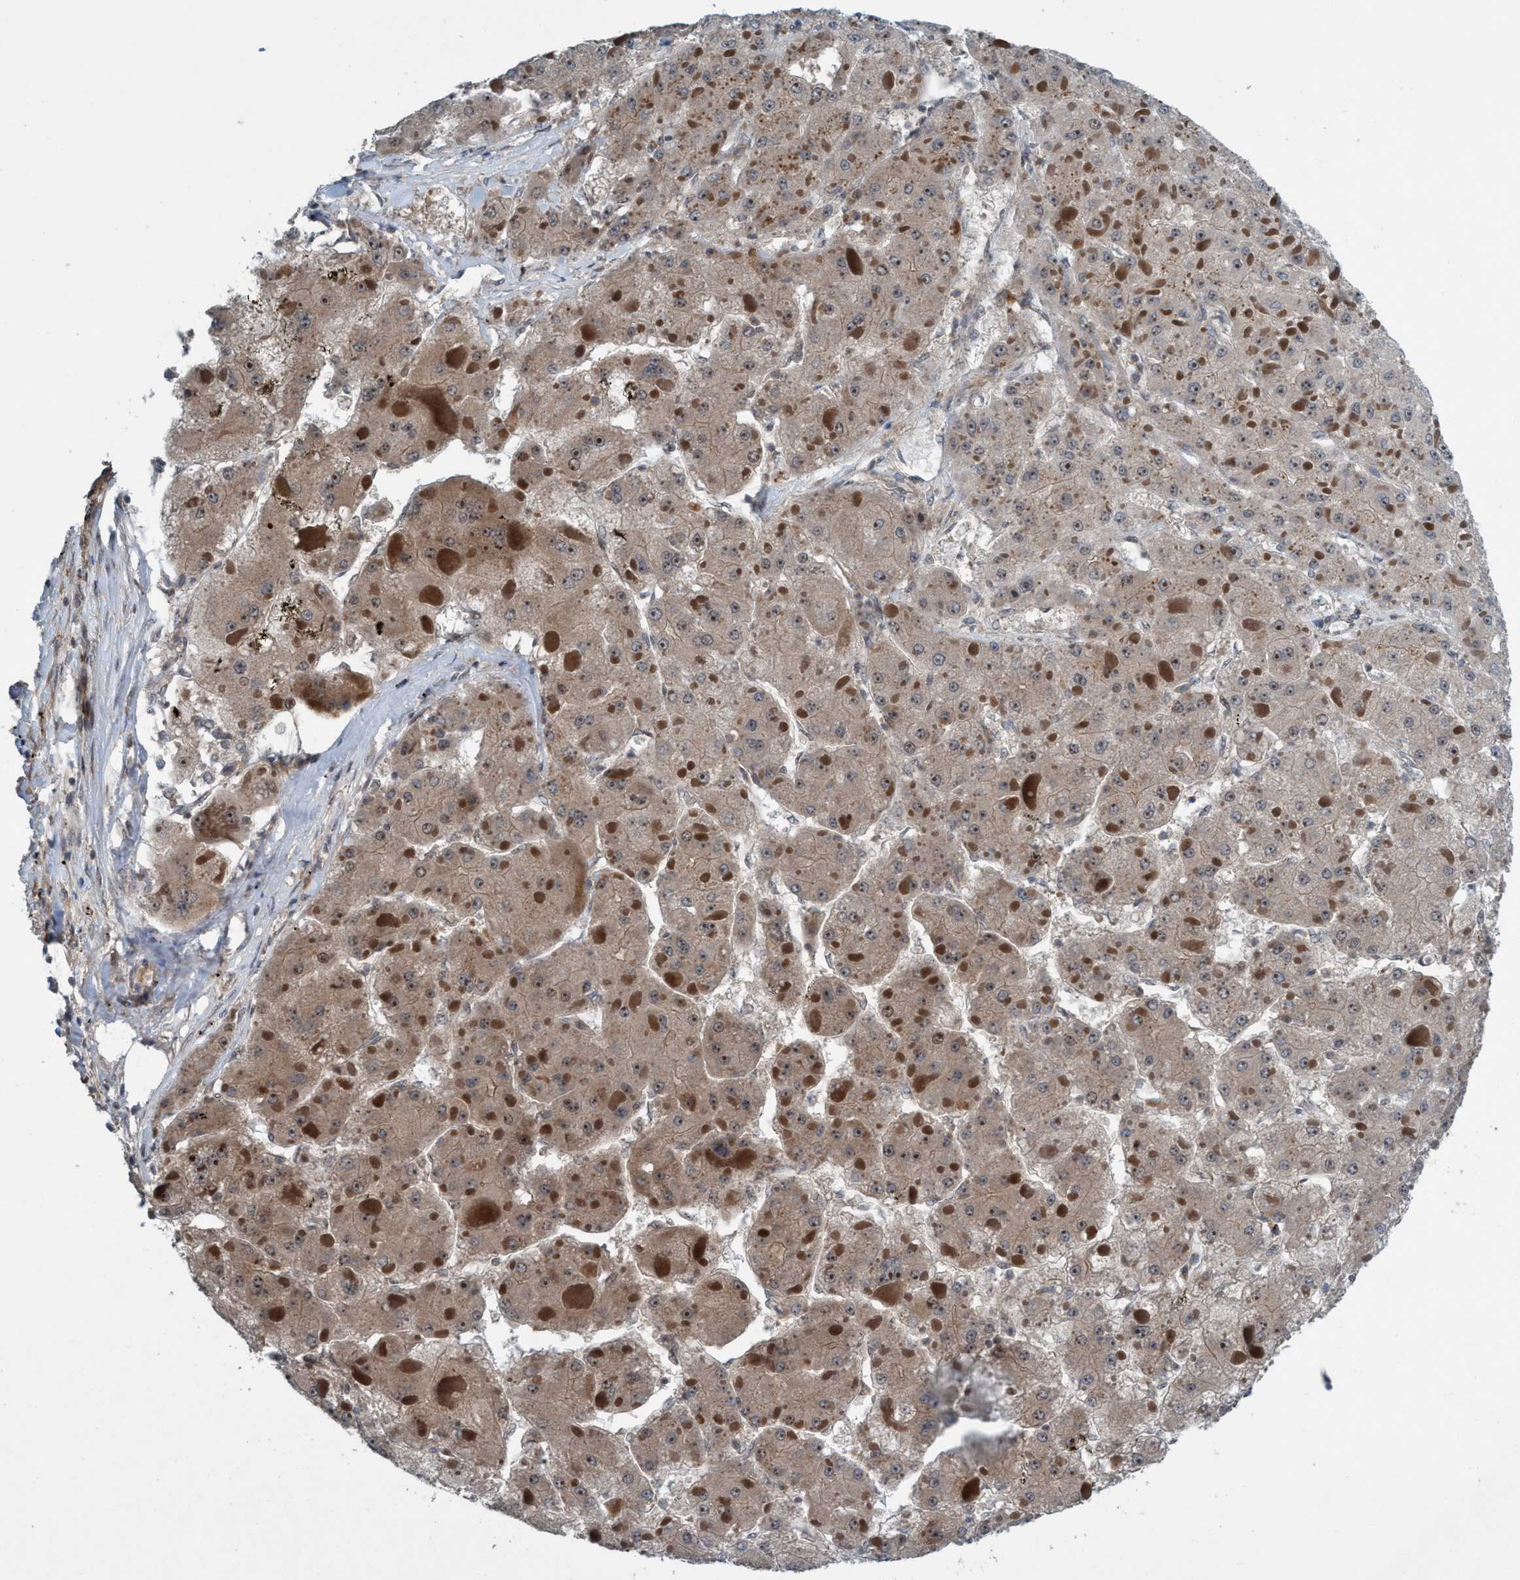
{"staining": {"intensity": "moderate", "quantity": ">75%", "location": "cytoplasmic/membranous,nuclear"}, "tissue": "liver cancer", "cell_type": "Tumor cells", "image_type": "cancer", "snomed": [{"axis": "morphology", "description": "Carcinoma, Hepatocellular, NOS"}, {"axis": "topography", "description": "Liver"}], "caption": "Tumor cells reveal medium levels of moderate cytoplasmic/membranous and nuclear expression in about >75% of cells in human liver hepatocellular carcinoma. (DAB IHC with brightfield microscopy, high magnification).", "gene": "NISCH", "patient": {"sex": "female", "age": 73}}